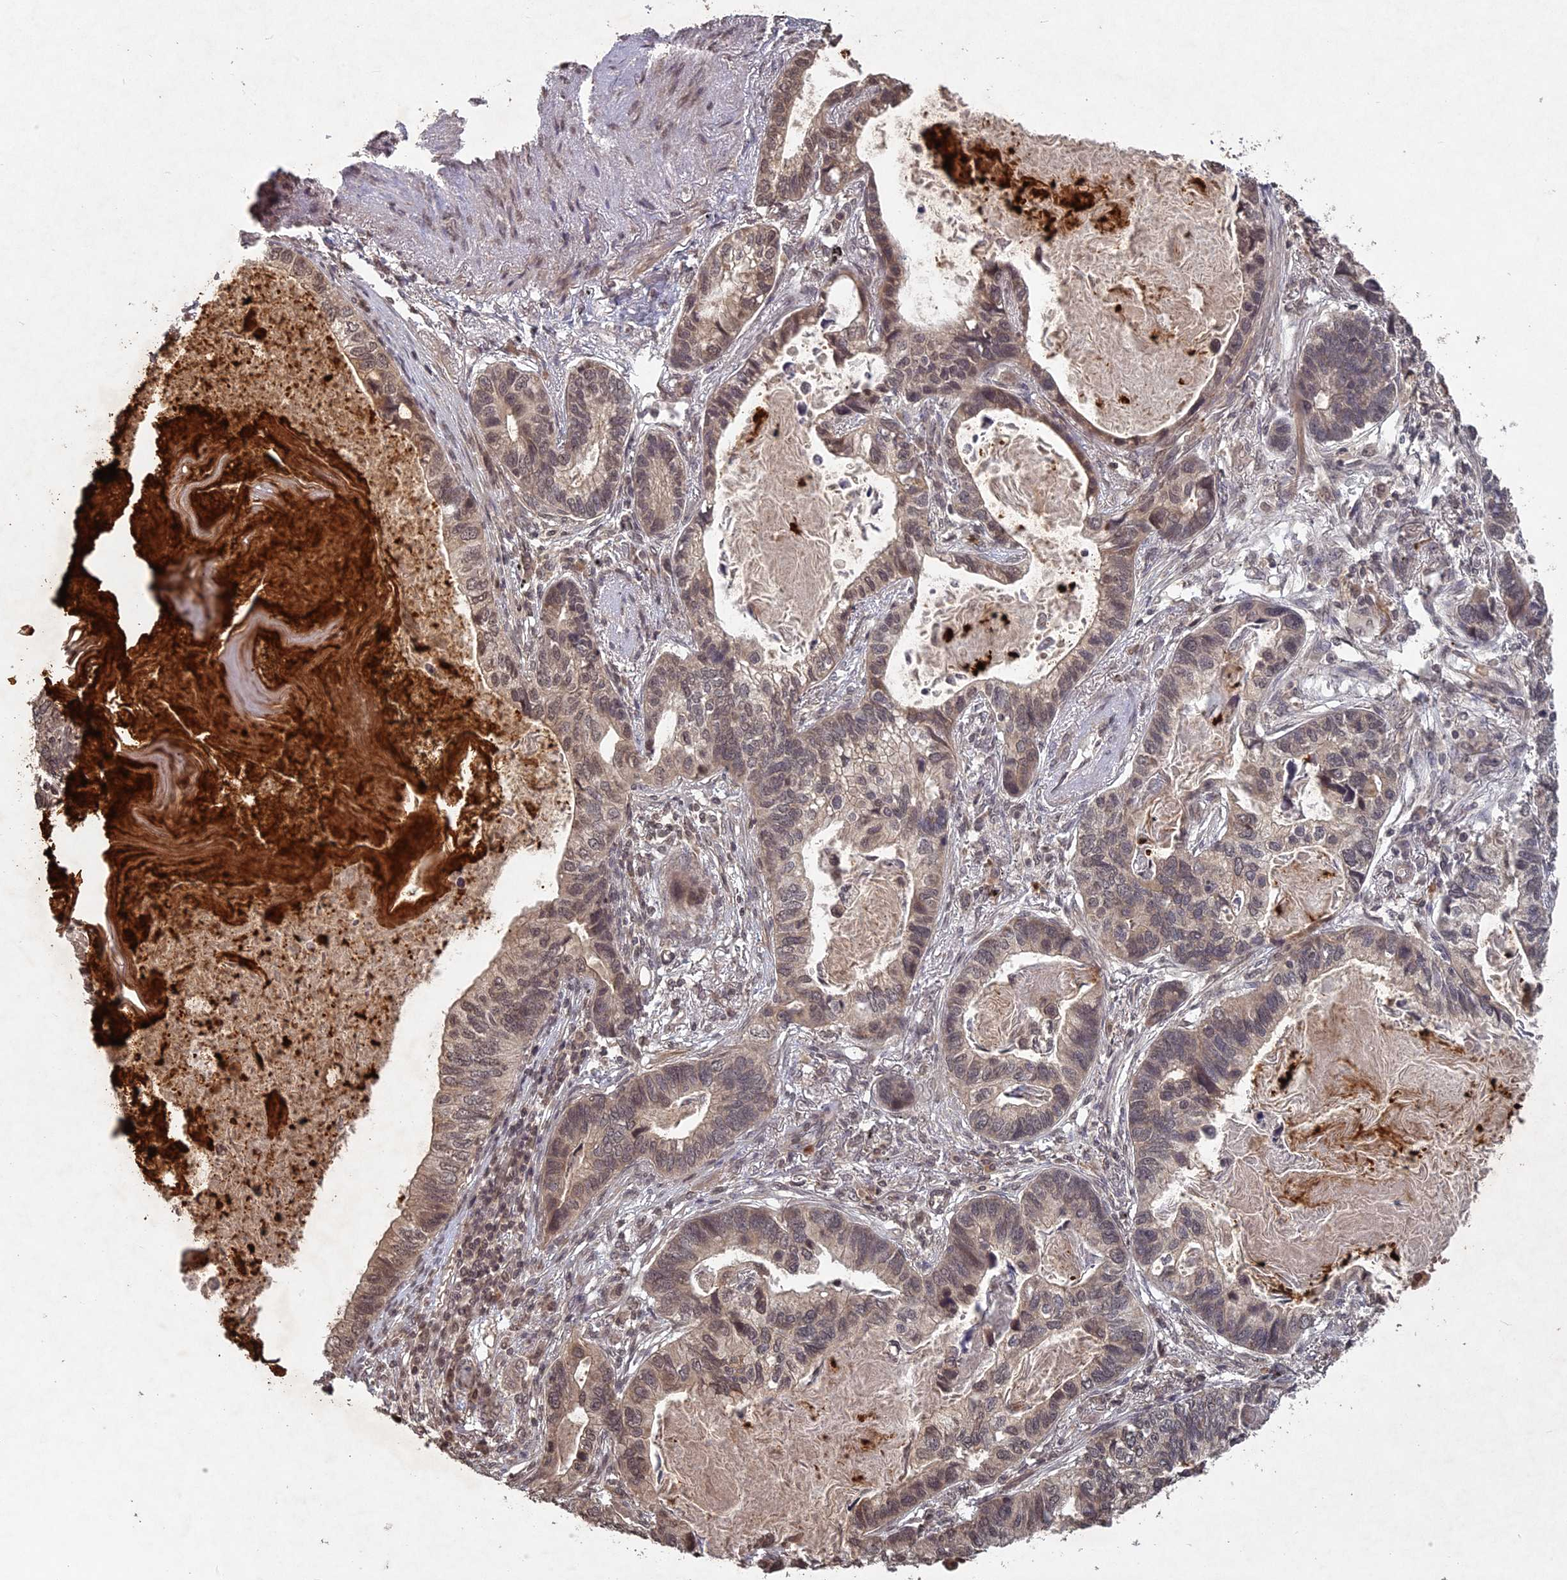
{"staining": {"intensity": "weak", "quantity": "25%-75%", "location": "nuclear"}, "tissue": "lung cancer", "cell_type": "Tumor cells", "image_type": "cancer", "snomed": [{"axis": "morphology", "description": "Adenocarcinoma, NOS"}, {"axis": "topography", "description": "Lung"}], "caption": "Weak nuclear expression for a protein is identified in approximately 25%-75% of tumor cells of adenocarcinoma (lung) using immunohistochemistry.", "gene": "SRMS", "patient": {"sex": "male", "age": 67}}